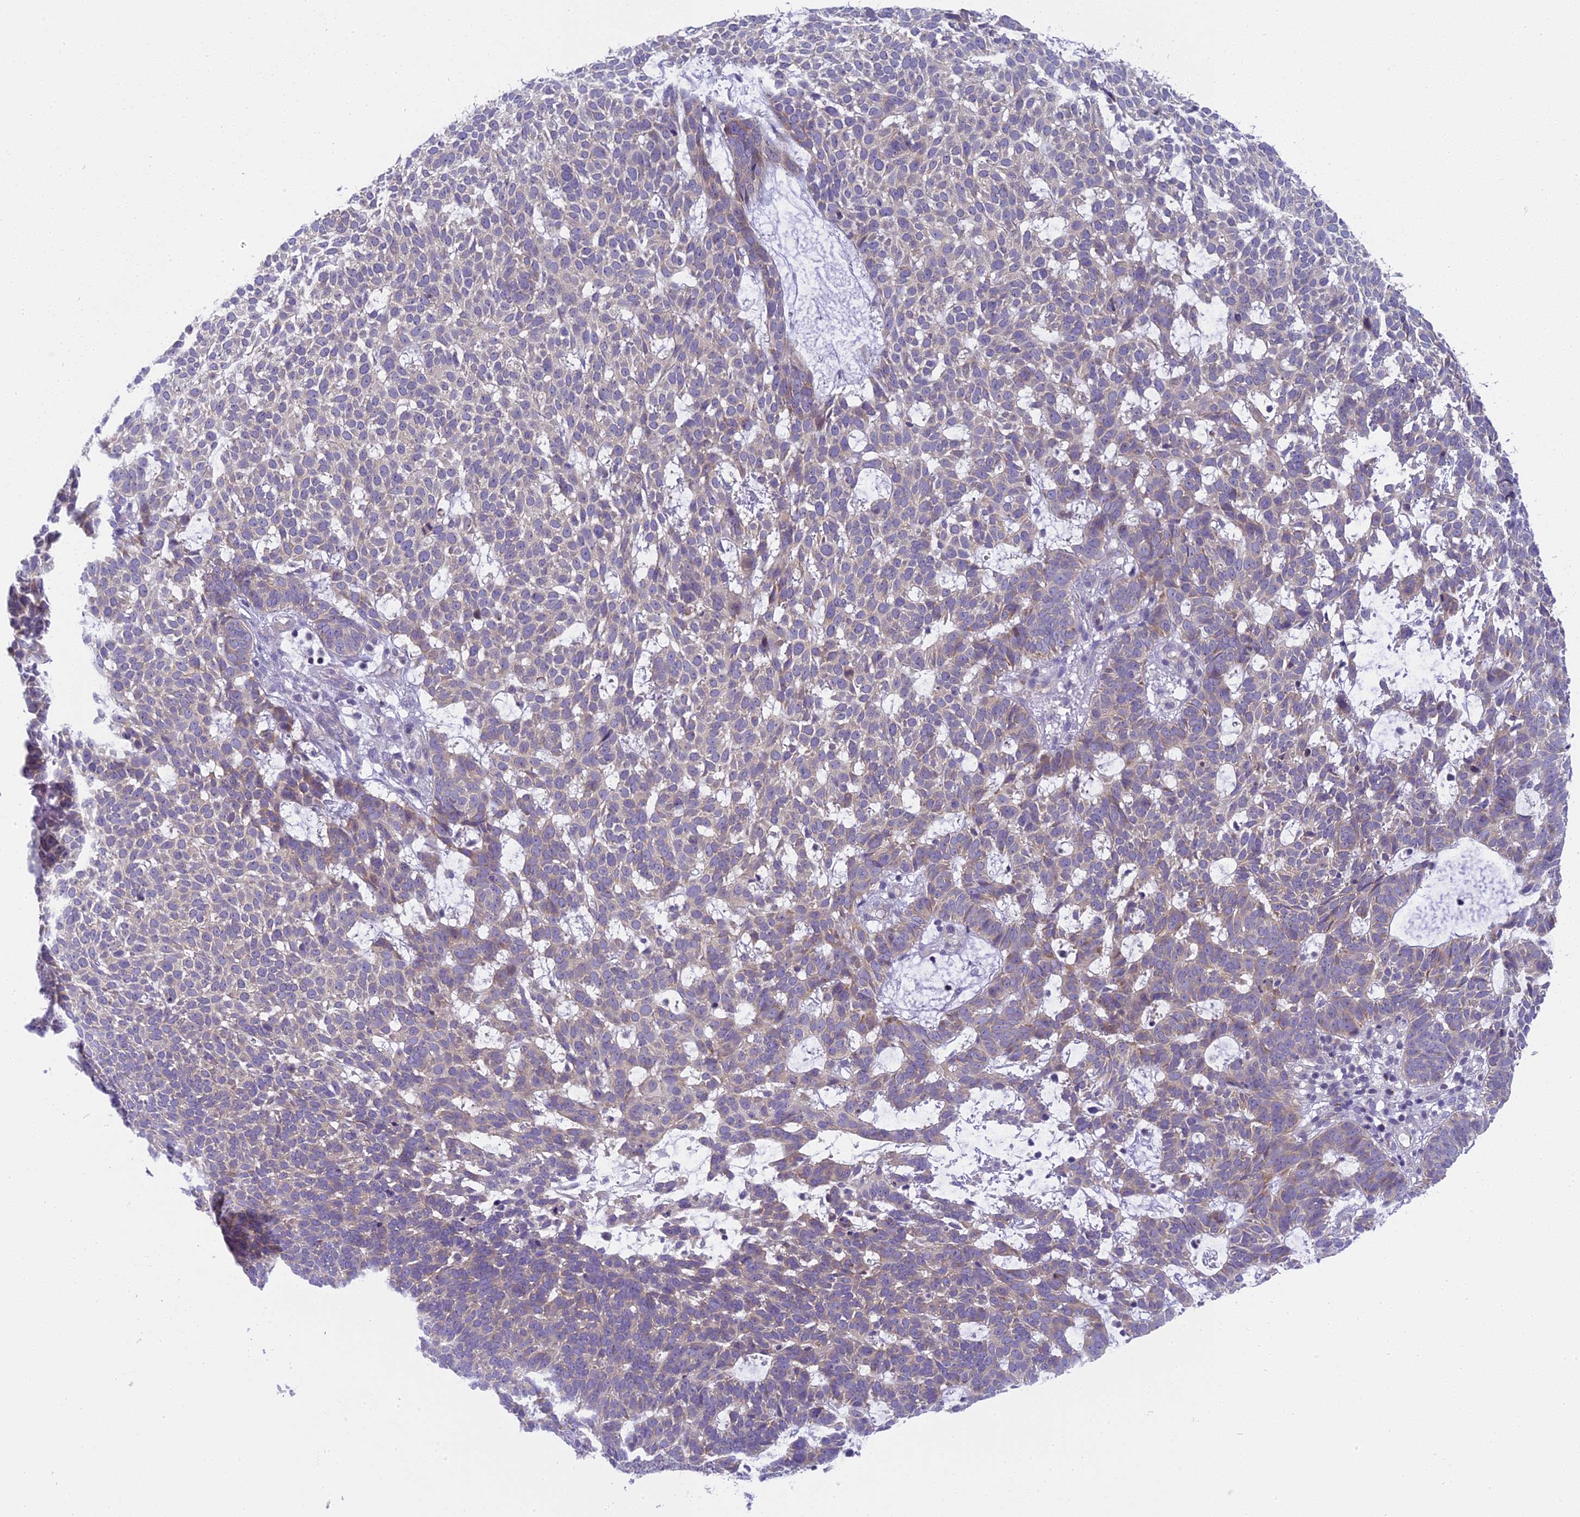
{"staining": {"intensity": "weak", "quantity": "25%-75%", "location": "cytoplasmic/membranous"}, "tissue": "skin cancer", "cell_type": "Tumor cells", "image_type": "cancer", "snomed": [{"axis": "morphology", "description": "Basal cell carcinoma"}, {"axis": "topography", "description": "Skin"}], "caption": "Skin basal cell carcinoma stained with immunohistochemistry shows weak cytoplasmic/membranous expression in approximately 25%-75% of tumor cells.", "gene": "ARHGEF37", "patient": {"sex": "female", "age": 78}}